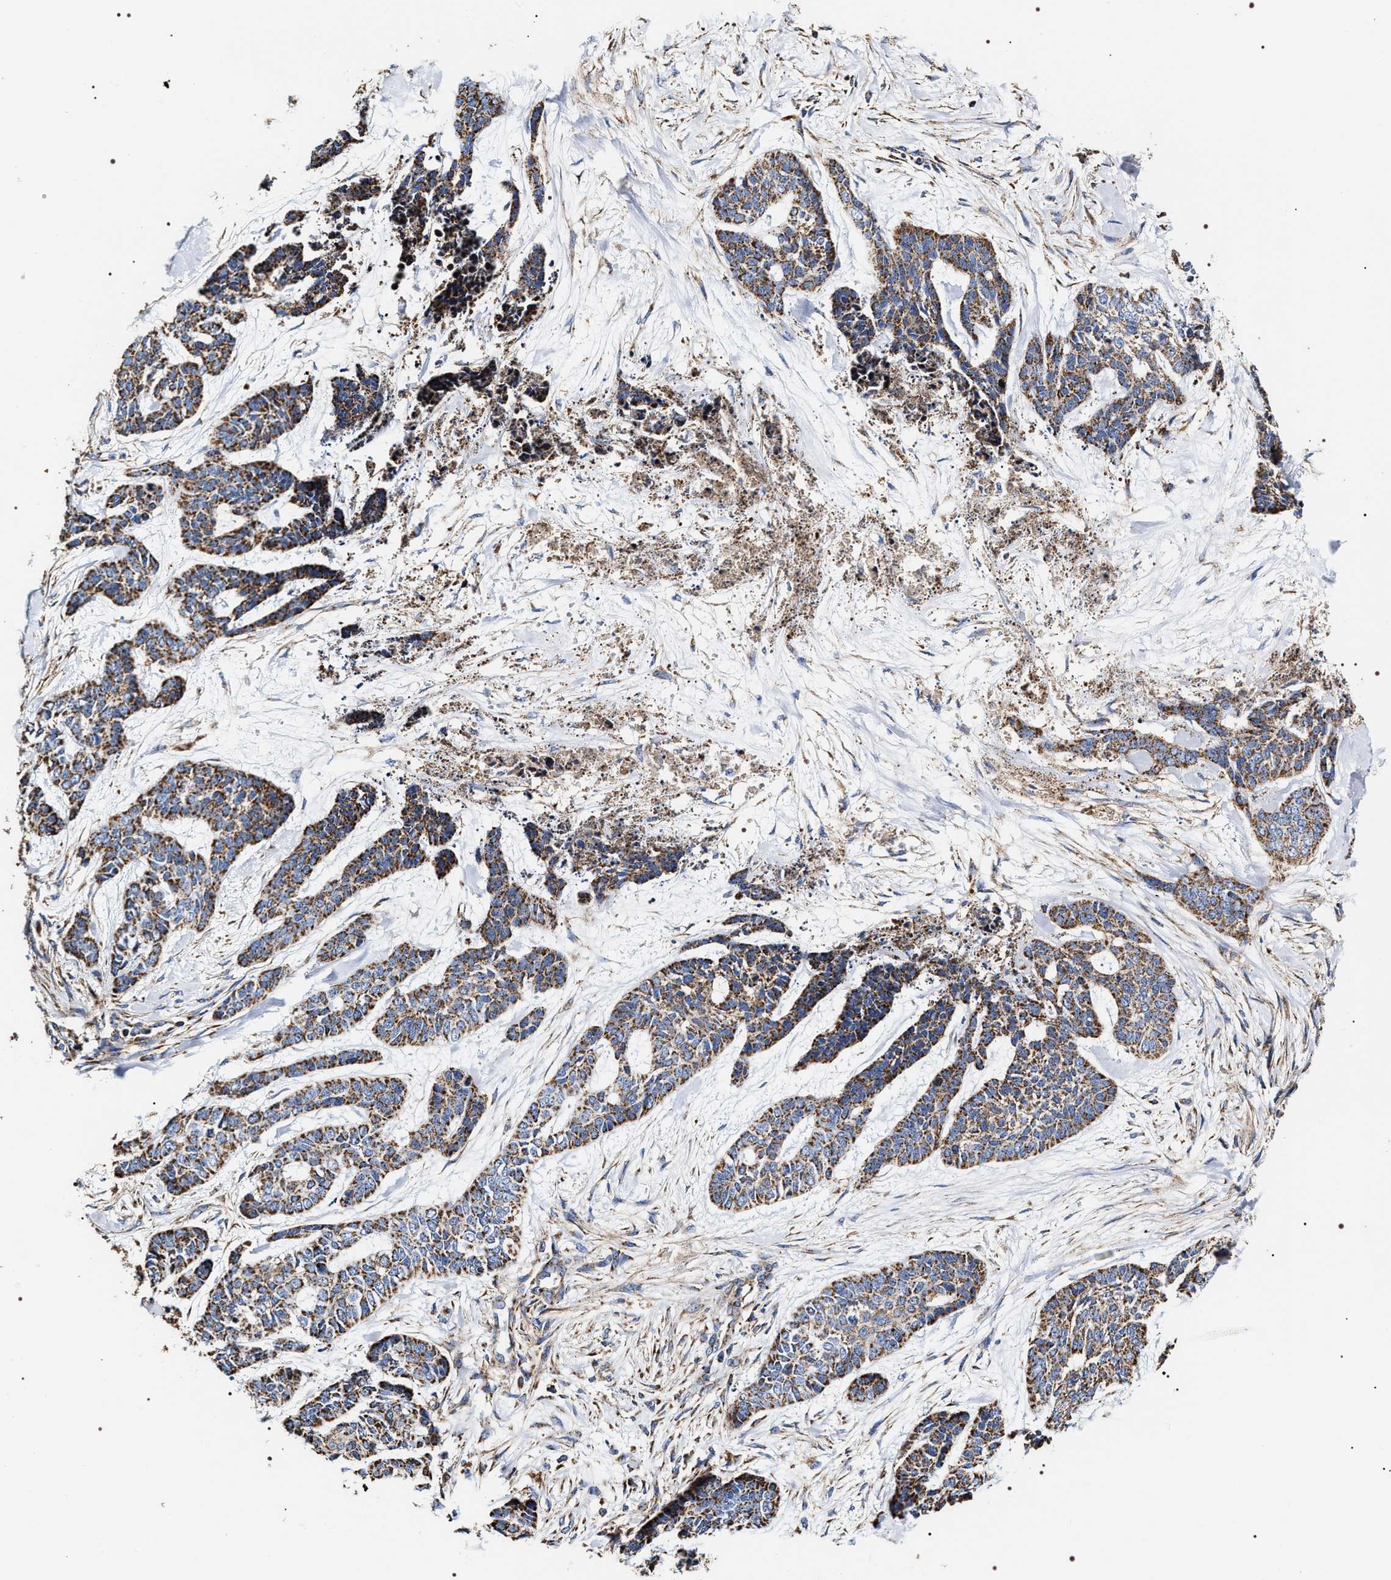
{"staining": {"intensity": "moderate", "quantity": ">75%", "location": "cytoplasmic/membranous"}, "tissue": "skin cancer", "cell_type": "Tumor cells", "image_type": "cancer", "snomed": [{"axis": "morphology", "description": "Basal cell carcinoma"}, {"axis": "topography", "description": "Skin"}], "caption": "This histopathology image reveals skin cancer stained with immunohistochemistry to label a protein in brown. The cytoplasmic/membranous of tumor cells show moderate positivity for the protein. Nuclei are counter-stained blue.", "gene": "COG5", "patient": {"sex": "female", "age": 64}}